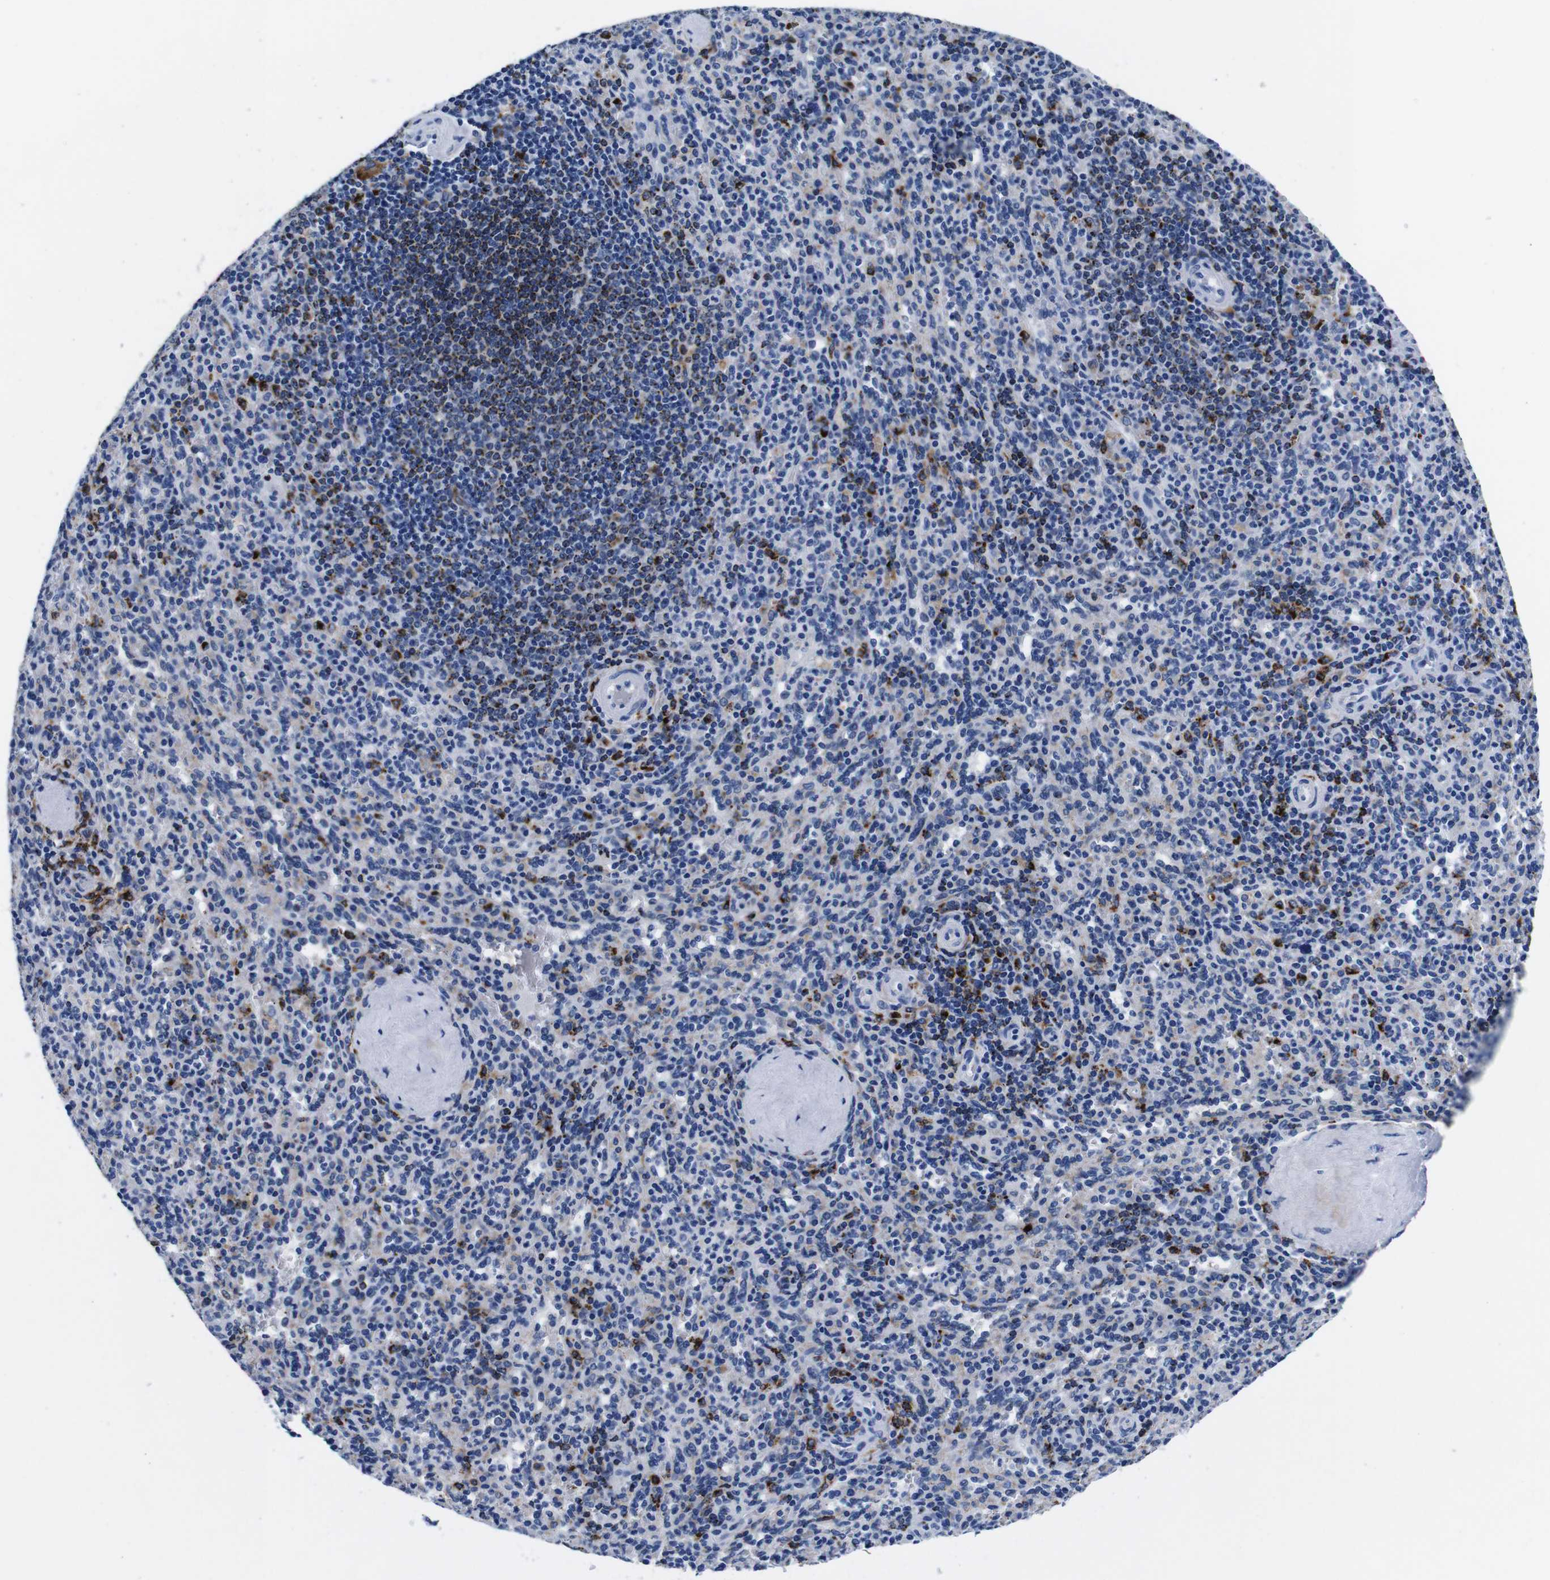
{"staining": {"intensity": "moderate", "quantity": "25%-75%", "location": "cytoplasmic/membranous"}, "tissue": "spleen", "cell_type": "Cells in red pulp", "image_type": "normal", "snomed": [{"axis": "morphology", "description": "Normal tissue, NOS"}, {"axis": "topography", "description": "Spleen"}], "caption": "The image reveals staining of unremarkable spleen, revealing moderate cytoplasmic/membranous protein positivity (brown color) within cells in red pulp. The protein is stained brown, and the nuclei are stained in blue (DAB IHC with brightfield microscopy, high magnification).", "gene": "ENSG00000248993", "patient": {"sex": "male", "age": 36}}